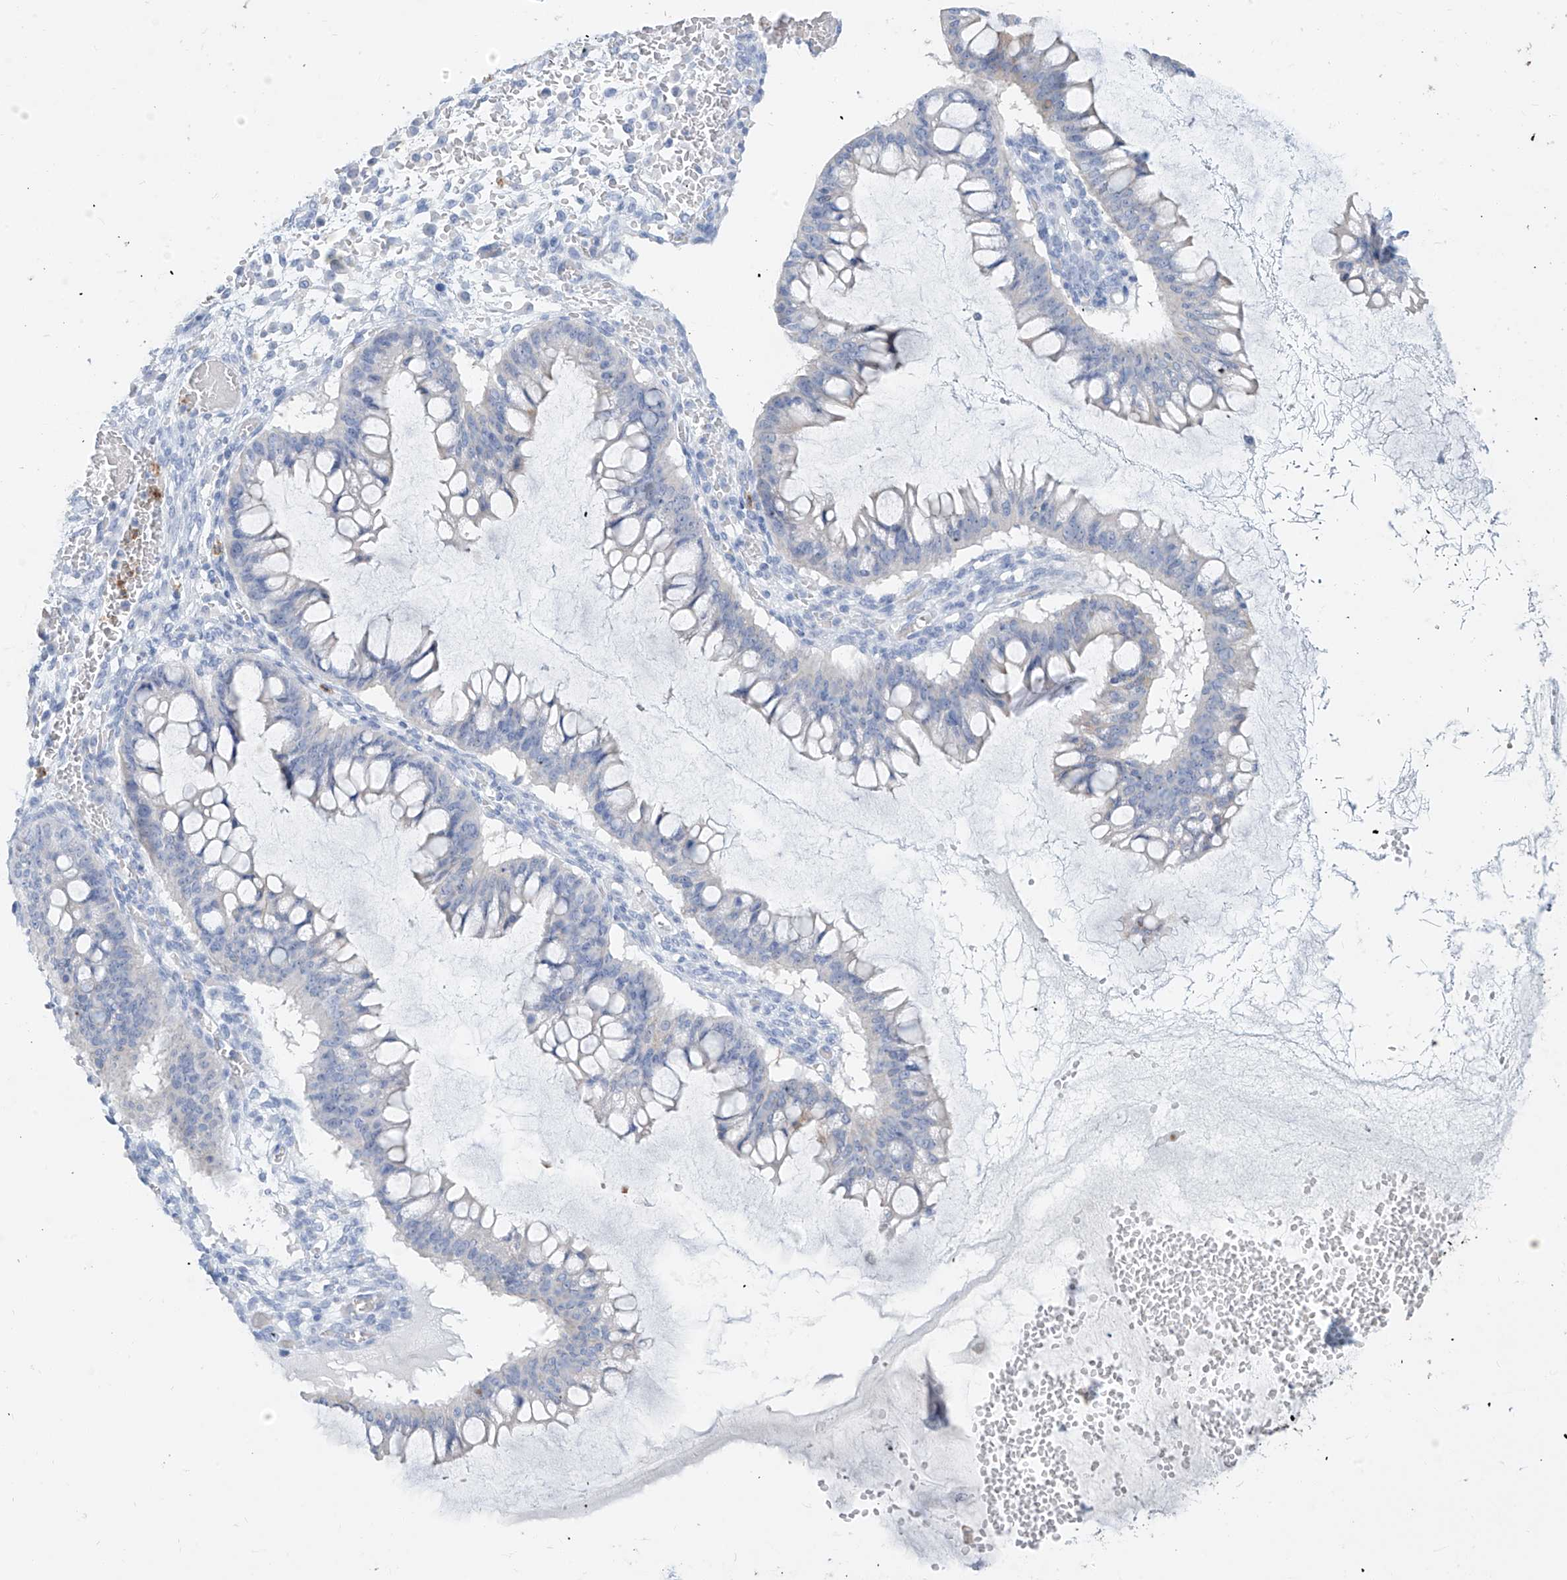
{"staining": {"intensity": "negative", "quantity": "none", "location": "none"}, "tissue": "ovarian cancer", "cell_type": "Tumor cells", "image_type": "cancer", "snomed": [{"axis": "morphology", "description": "Cystadenocarcinoma, mucinous, NOS"}, {"axis": "topography", "description": "Ovary"}], "caption": "The immunohistochemistry photomicrograph has no significant positivity in tumor cells of ovarian mucinous cystadenocarcinoma tissue.", "gene": "PAFAH1B3", "patient": {"sex": "female", "age": 73}}